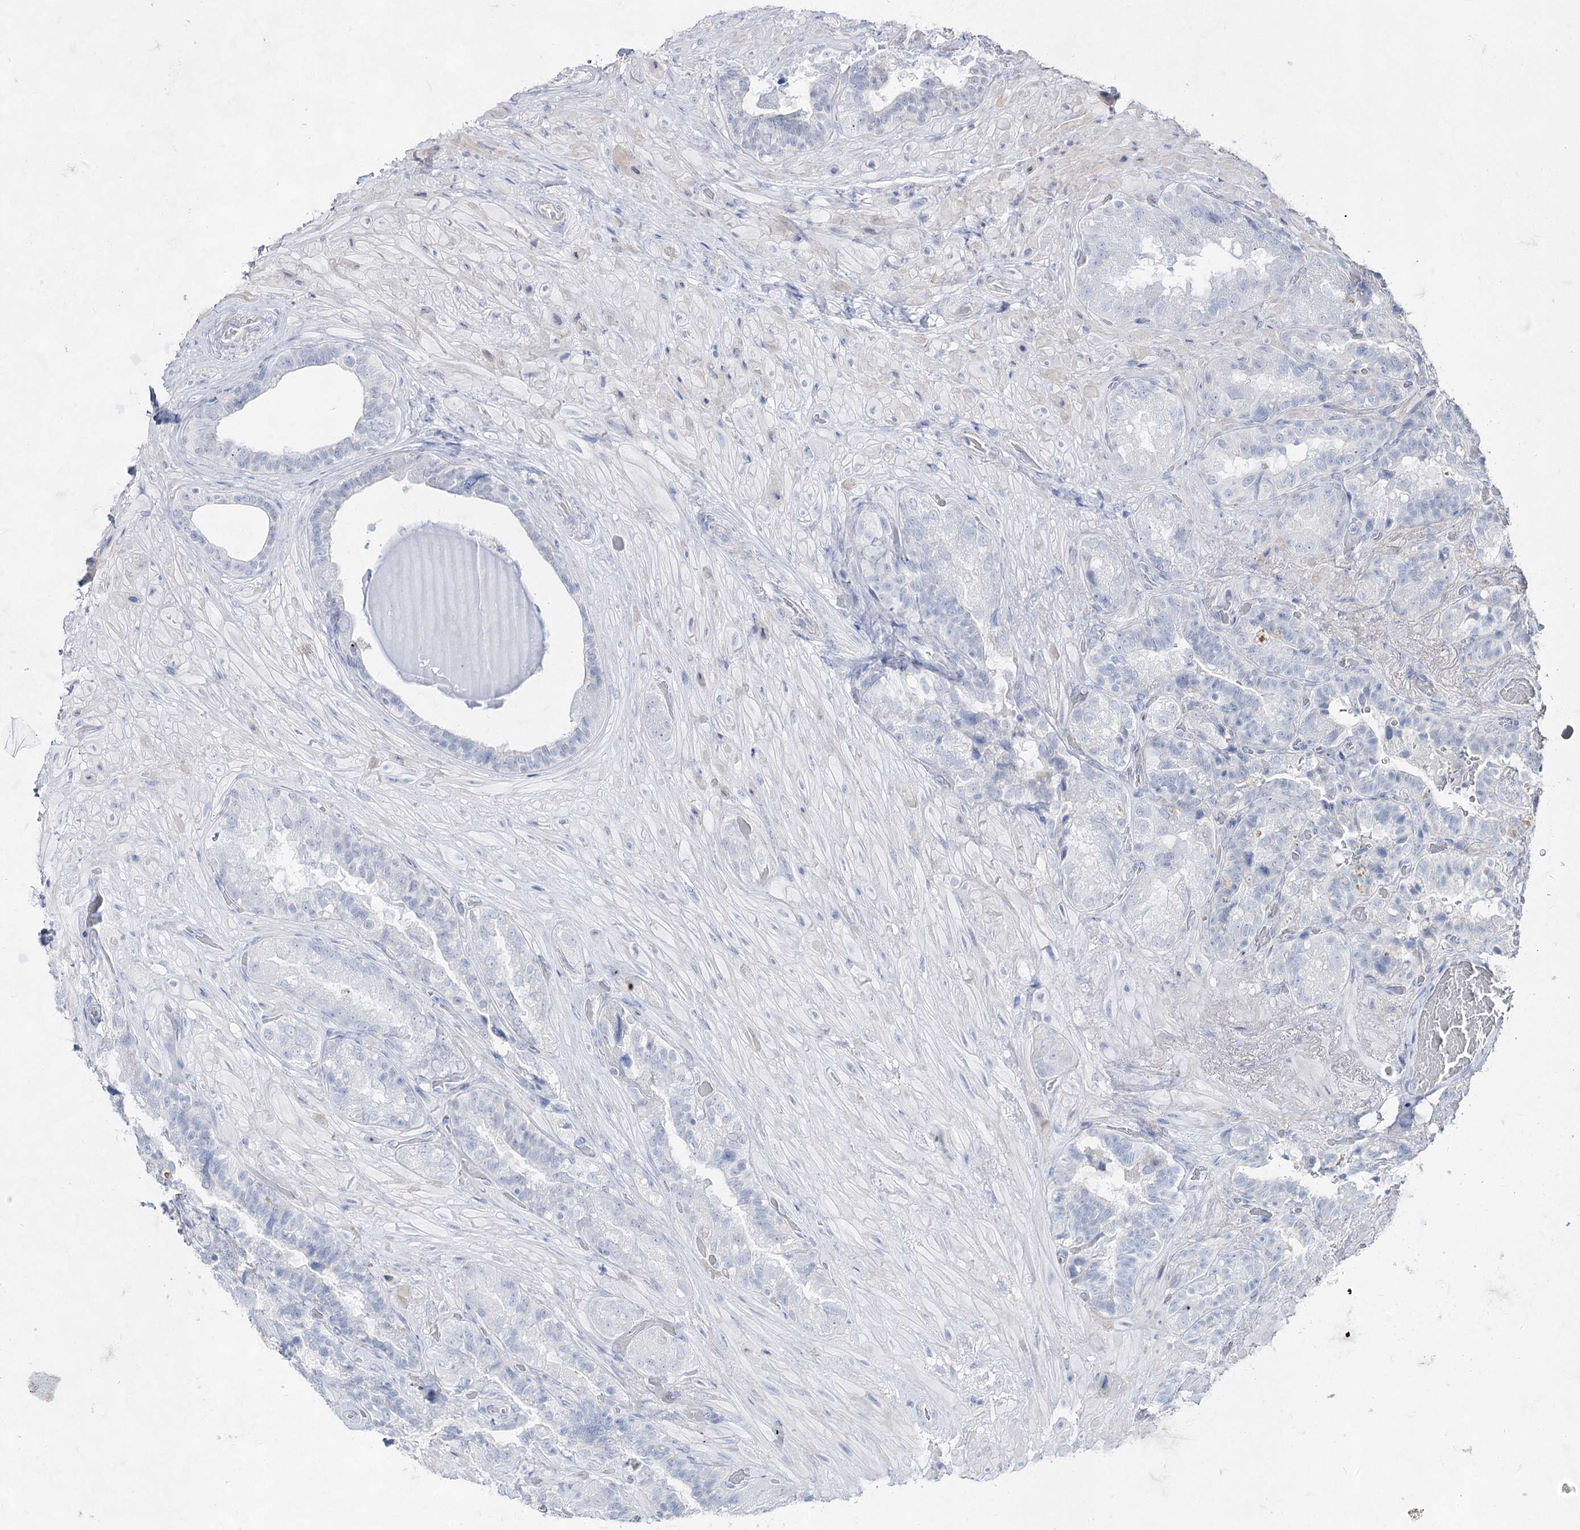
{"staining": {"intensity": "negative", "quantity": "none", "location": "none"}, "tissue": "seminal vesicle", "cell_type": "Glandular cells", "image_type": "normal", "snomed": [{"axis": "morphology", "description": "Normal tissue, NOS"}, {"axis": "topography", "description": "Prostate and seminal vesicle, NOS"}, {"axis": "topography", "description": "Prostate"}, {"axis": "topography", "description": "Seminal veicle"}], "caption": "Seminal vesicle was stained to show a protein in brown. There is no significant staining in glandular cells. Nuclei are stained in blue.", "gene": "ACRV1", "patient": {"sex": "male", "age": 67}}